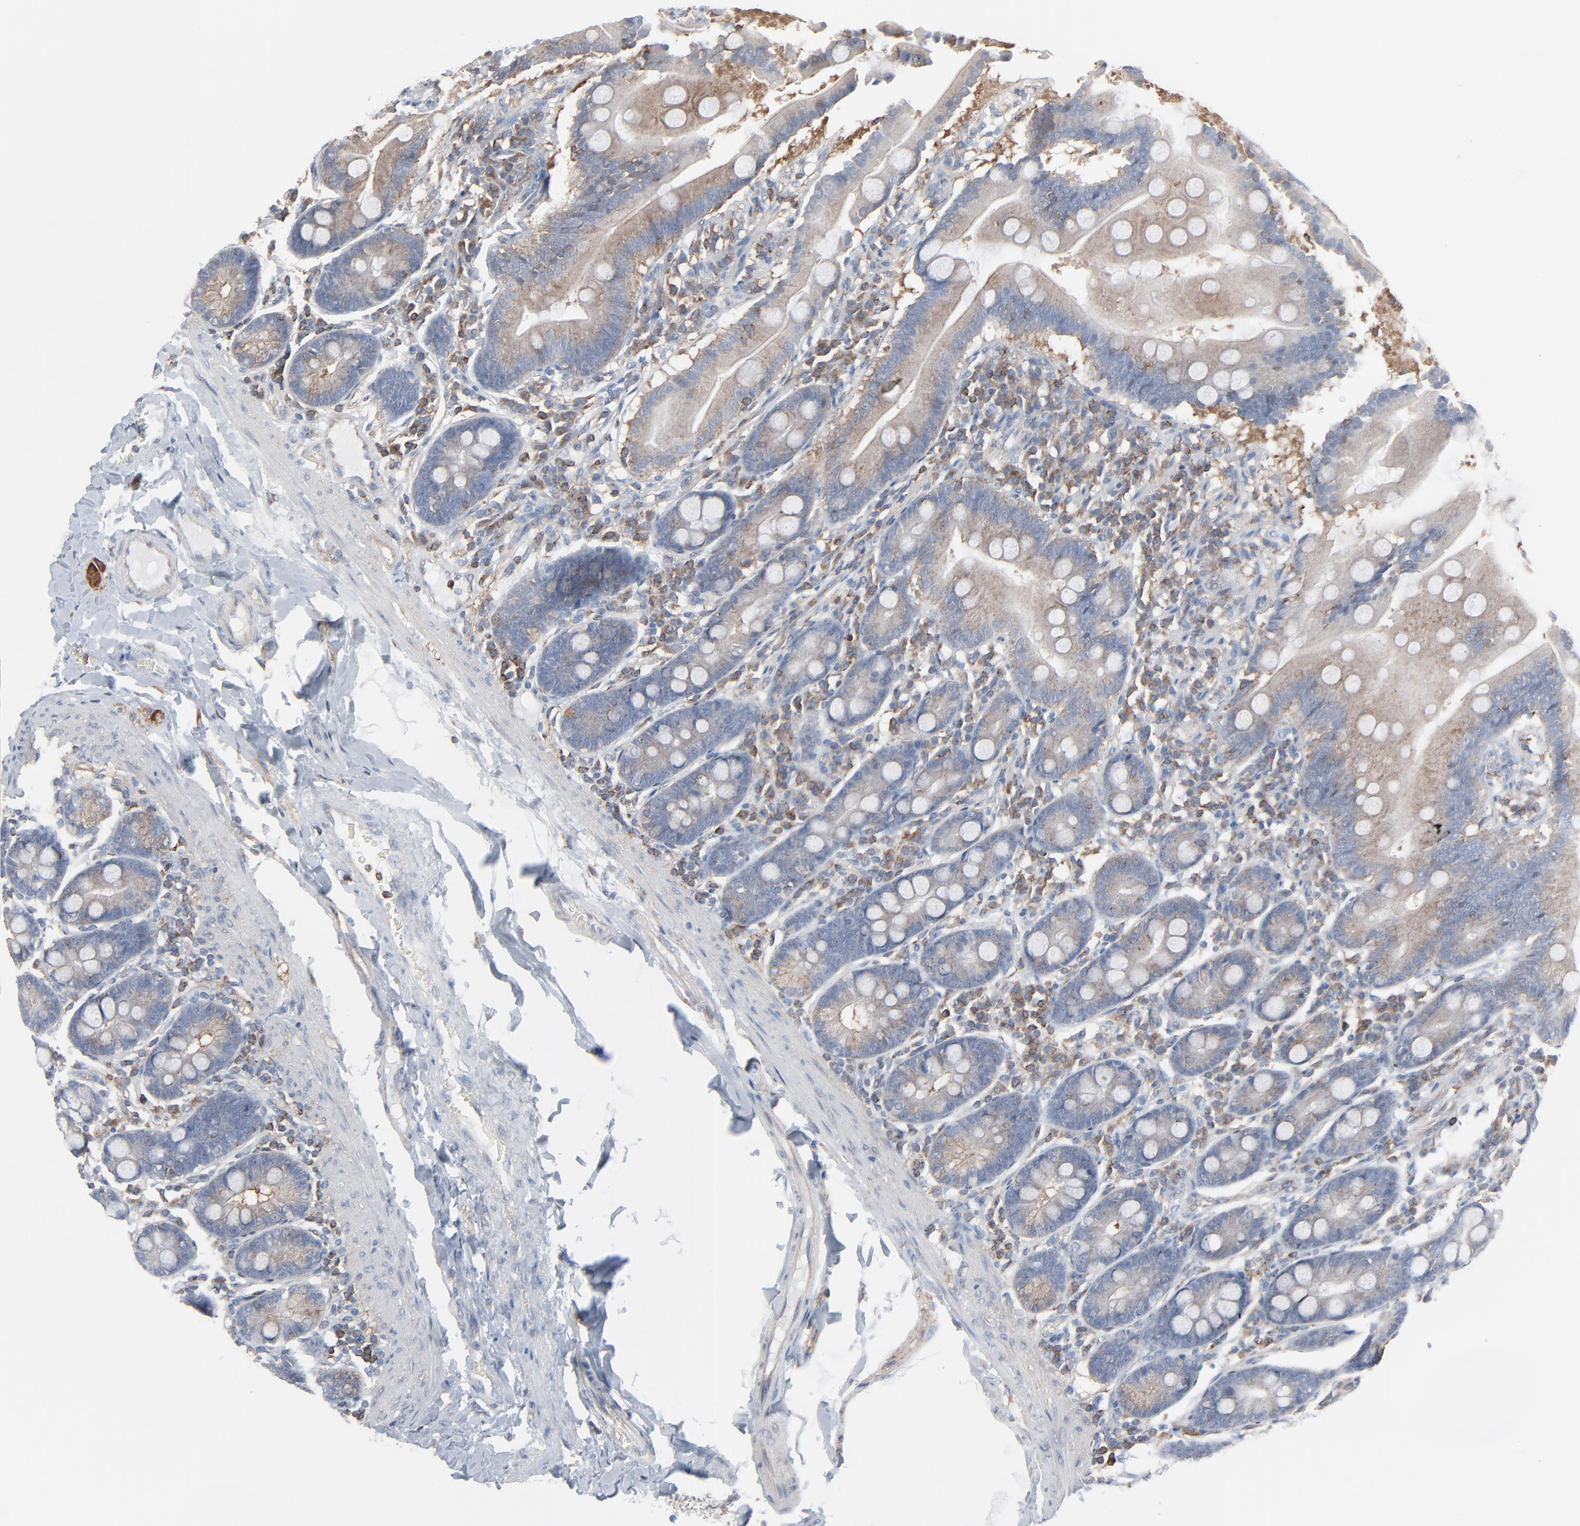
{"staining": {"intensity": "weak", "quantity": ">75%", "location": "cytoplasmic/membranous"}, "tissue": "duodenum", "cell_type": "Glandular cells", "image_type": "normal", "snomed": [{"axis": "morphology", "description": "Normal tissue, NOS"}, {"axis": "topography", "description": "Duodenum"}], "caption": "Protein staining reveals weak cytoplasmic/membranous positivity in approximately >75% of glandular cells in benign duodenum.", "gene": "OPTN", "patient": {"sex": "male", "age": 50}}